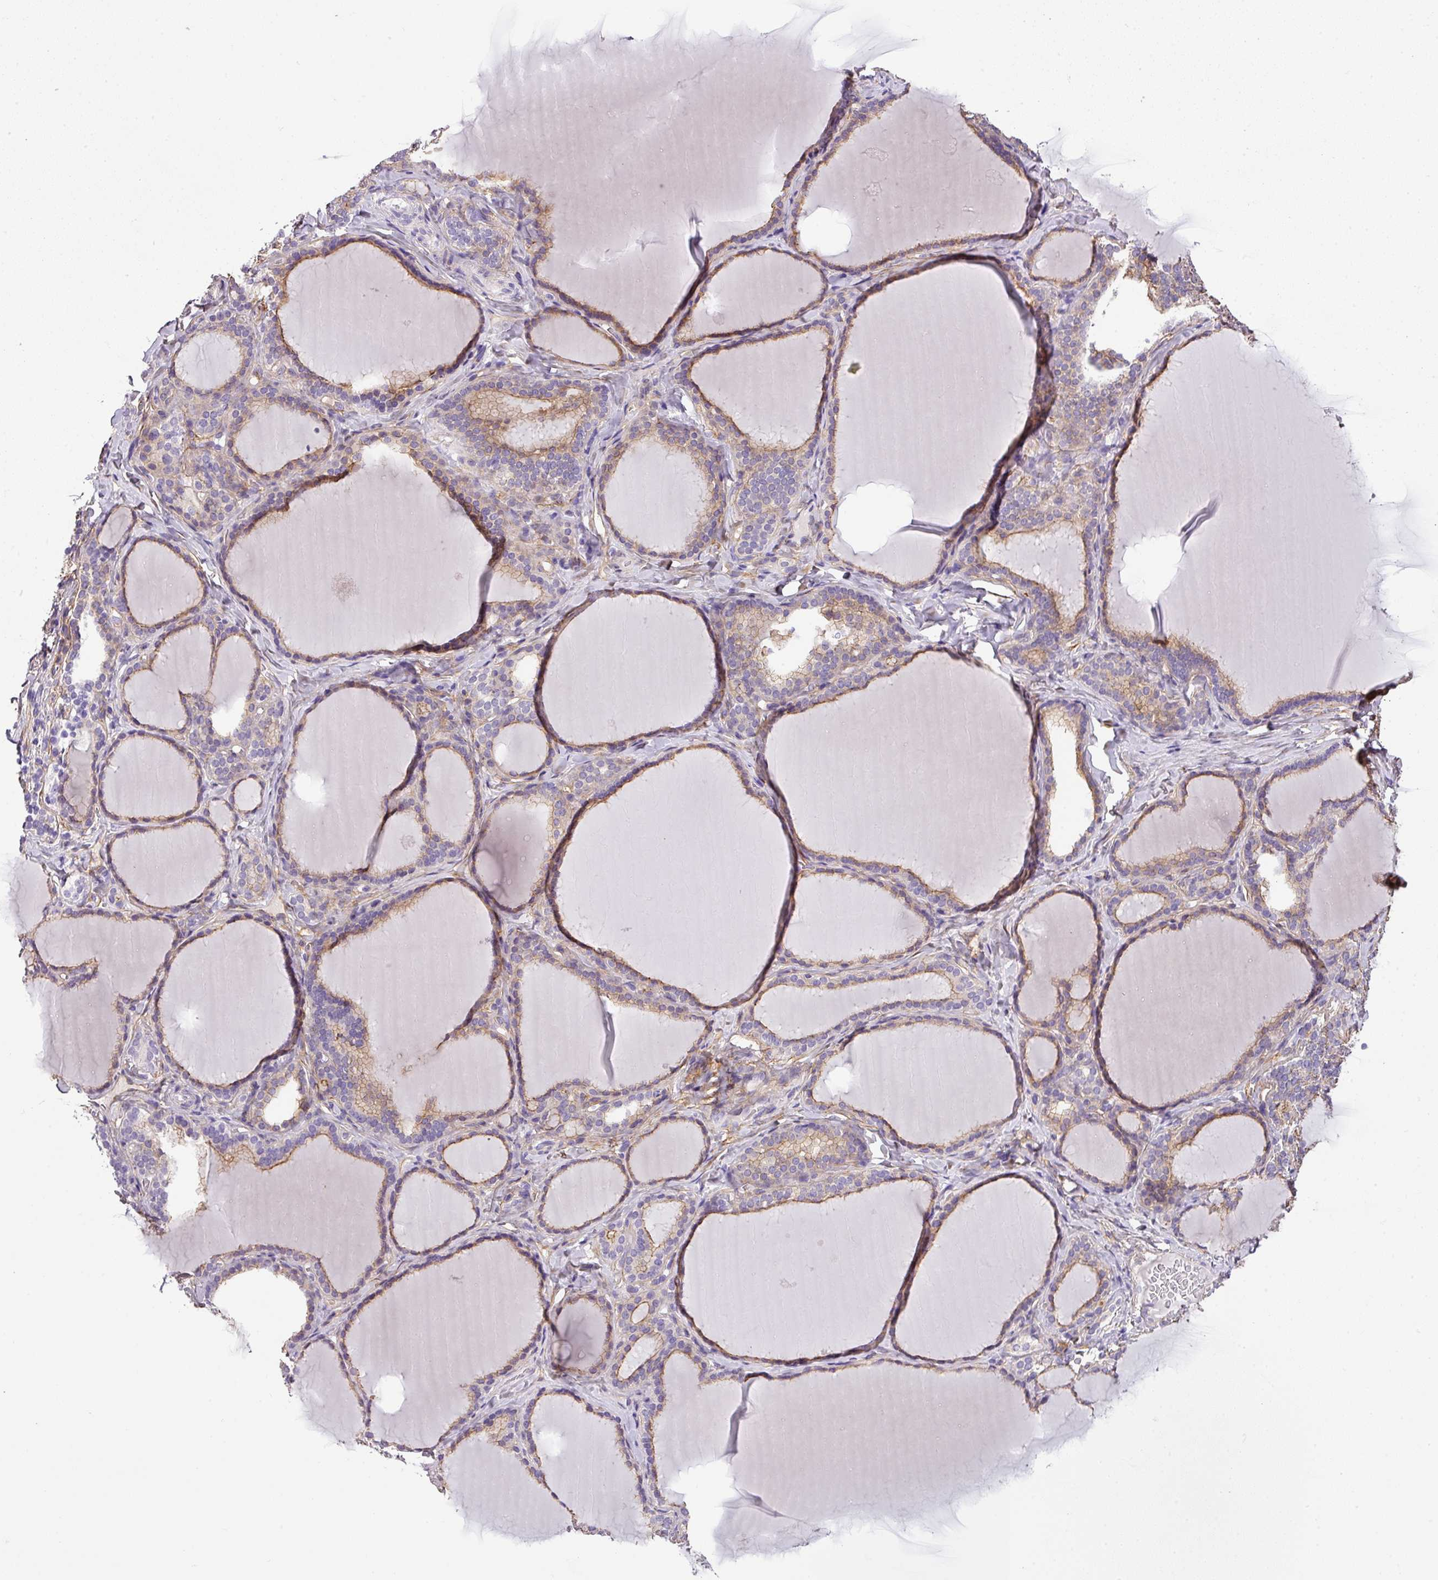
{"staining": {"intensity": "weak", "quantity": "25%-75%", "location": "cytoplasmic/membranous"}, "tissue": "thyroid gland", "cell_type": "Glandular cells", "image_type": "normal", "snomed": [{"axis": "morphology", "description": "Normal tissue, NOS"}, {"axis": "topography", "description": "Thyroid gland"}], "caption": "Immunohistochemical staining of unremarkable thyroid gland exhibits 25%-75% levels of weak cytoplasmic/membranous protein expression in approximately 25%-75% of glandular cells.", "gene": "PARD6G", "patient": {"sex": "female", "age": 31}}